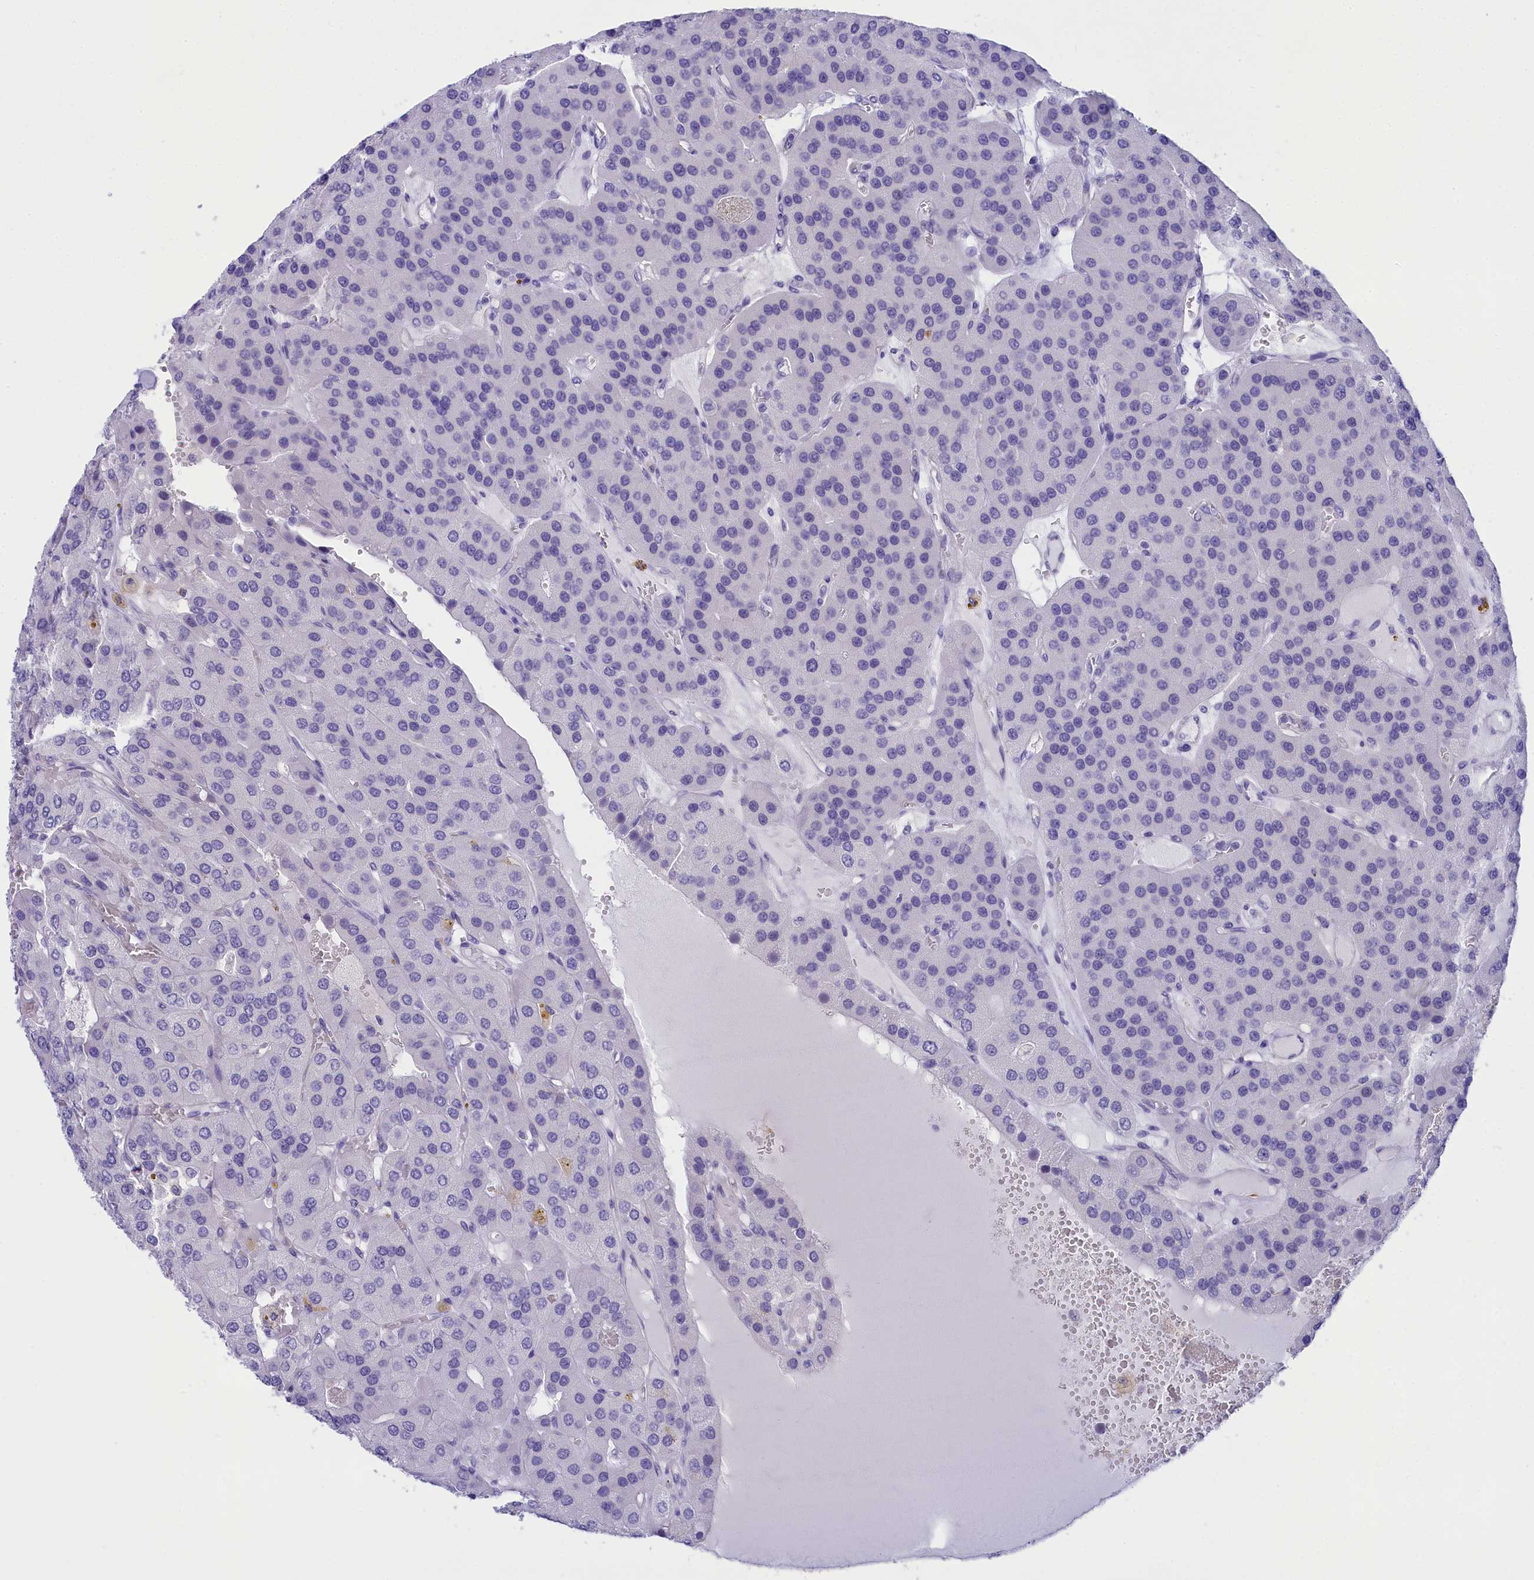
{"staining": {"intensity": "negative", "quantity": "none", "location": "none"}, "tissue": "parathyroid gland", "cell_type": "Glandular cells", "image_type": "normal", "snomed": [{"axis": "morphology", "description": "Normal tissue, NOS"}, {"axis": "morphology", "description": "Adenoma, NOS"}, {"axis": "topography", "description": "Parathyroid gland"}], "caption": "Protein analysis of normal parathyroid gland shows no significant staining in glandular cells. (Brightfield microscopy of DAB IHC at high magnification).", "gene": "TACSTD2", "patient": {"sex": "female", "age": 86}}